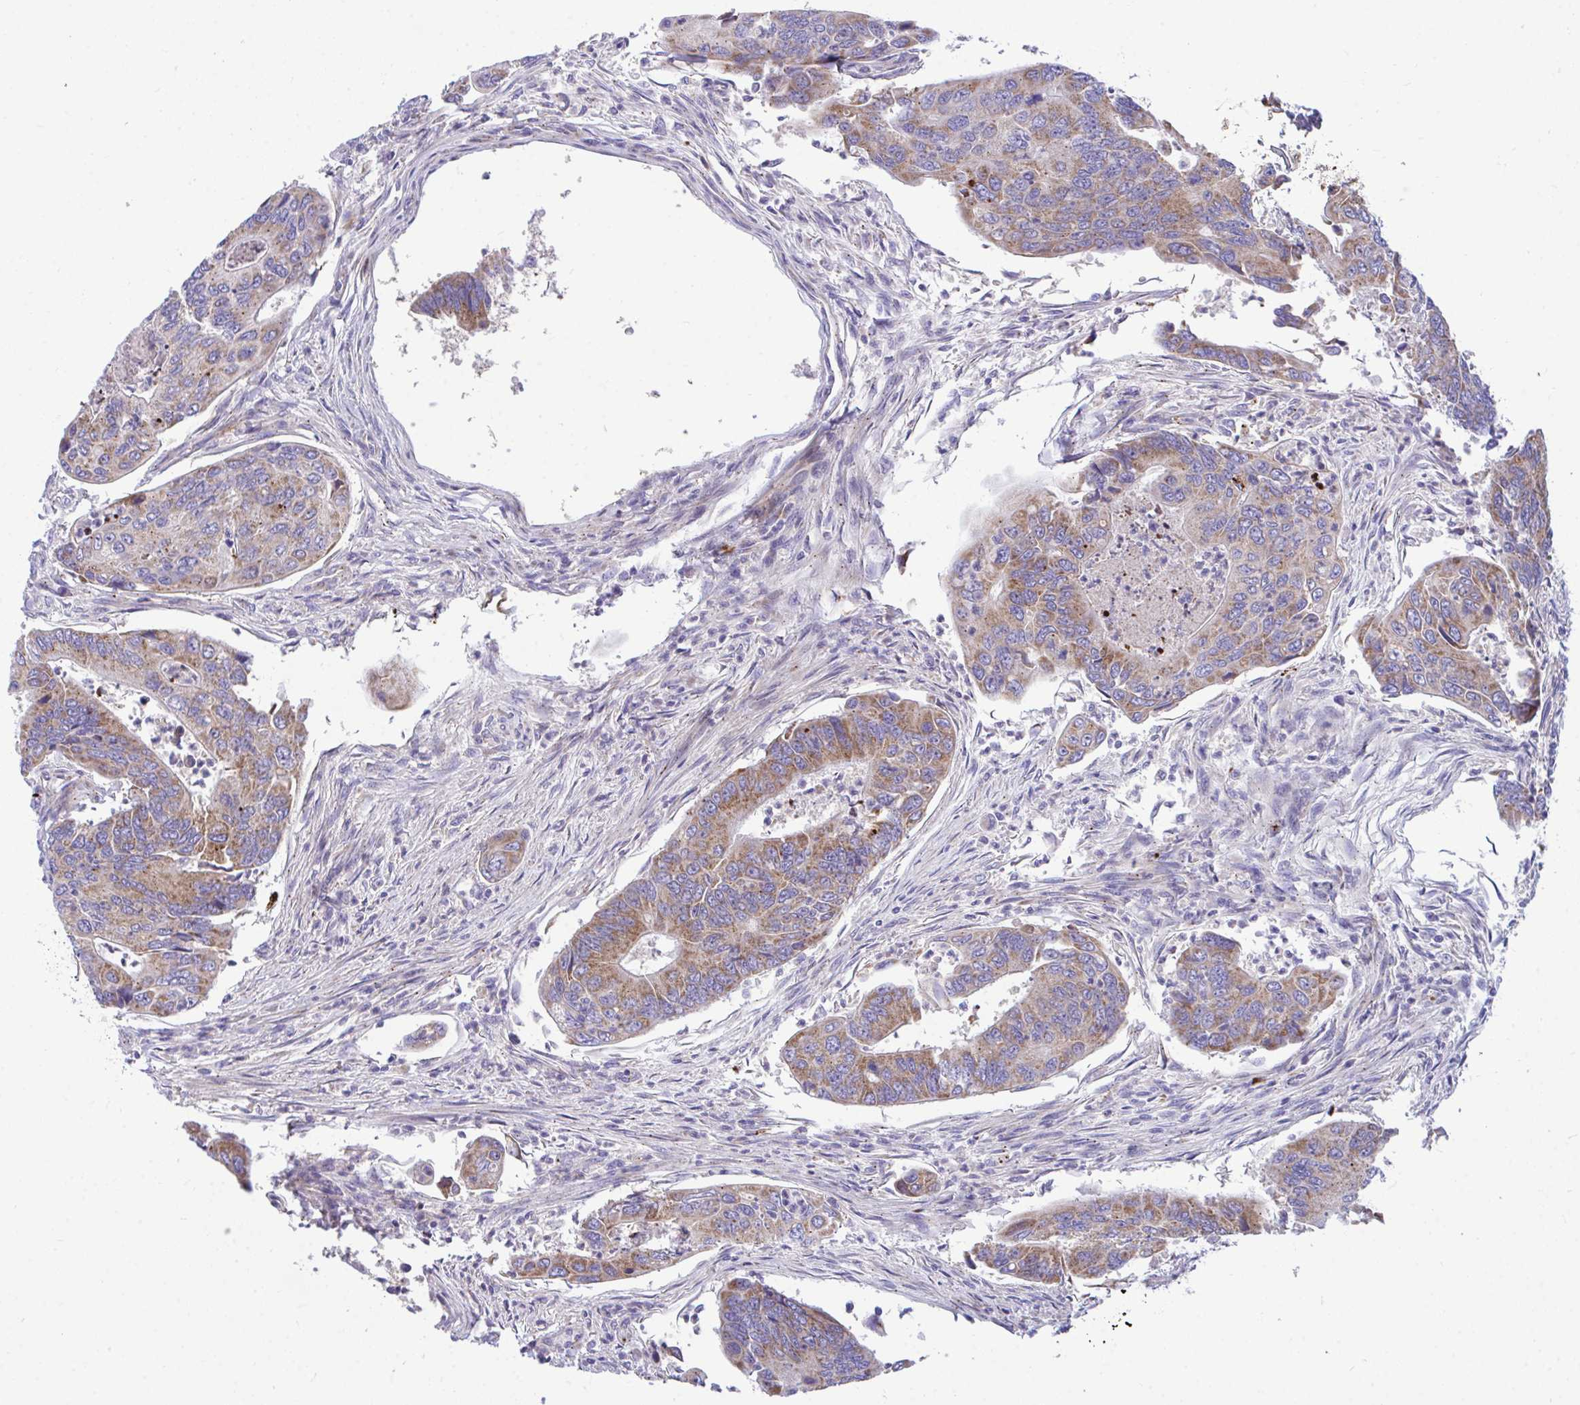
{"staining": {"intensity": "moderate", "quantity": ">75%", "location": "cytoplasmic/membranous"}, "tissue": "colorectal cancer", "cell_type": "Tumor cells", "image_type": "cancer", "snomed": [{"axis": "morphology", "description": "Adenocarcinoma, NOS"}, {"axis": "topography", "description": "Colon"}], "caption": "An immunohistochemistry (IHC) photomicrograph of neoplastic tissue is shown. Protein staining in brown labels moderate cytoplasmic/membranous positivity in adenocarcinoma (colorectal) within tumor cells. Using DAB (3,3'-diaminobenzidine) (brown) and hematoxylin (blue) stains, captured at high magnification using brightfield microscopy.", "gene": "MRPS16", "patient": {"sex": "female", "age": 67}}